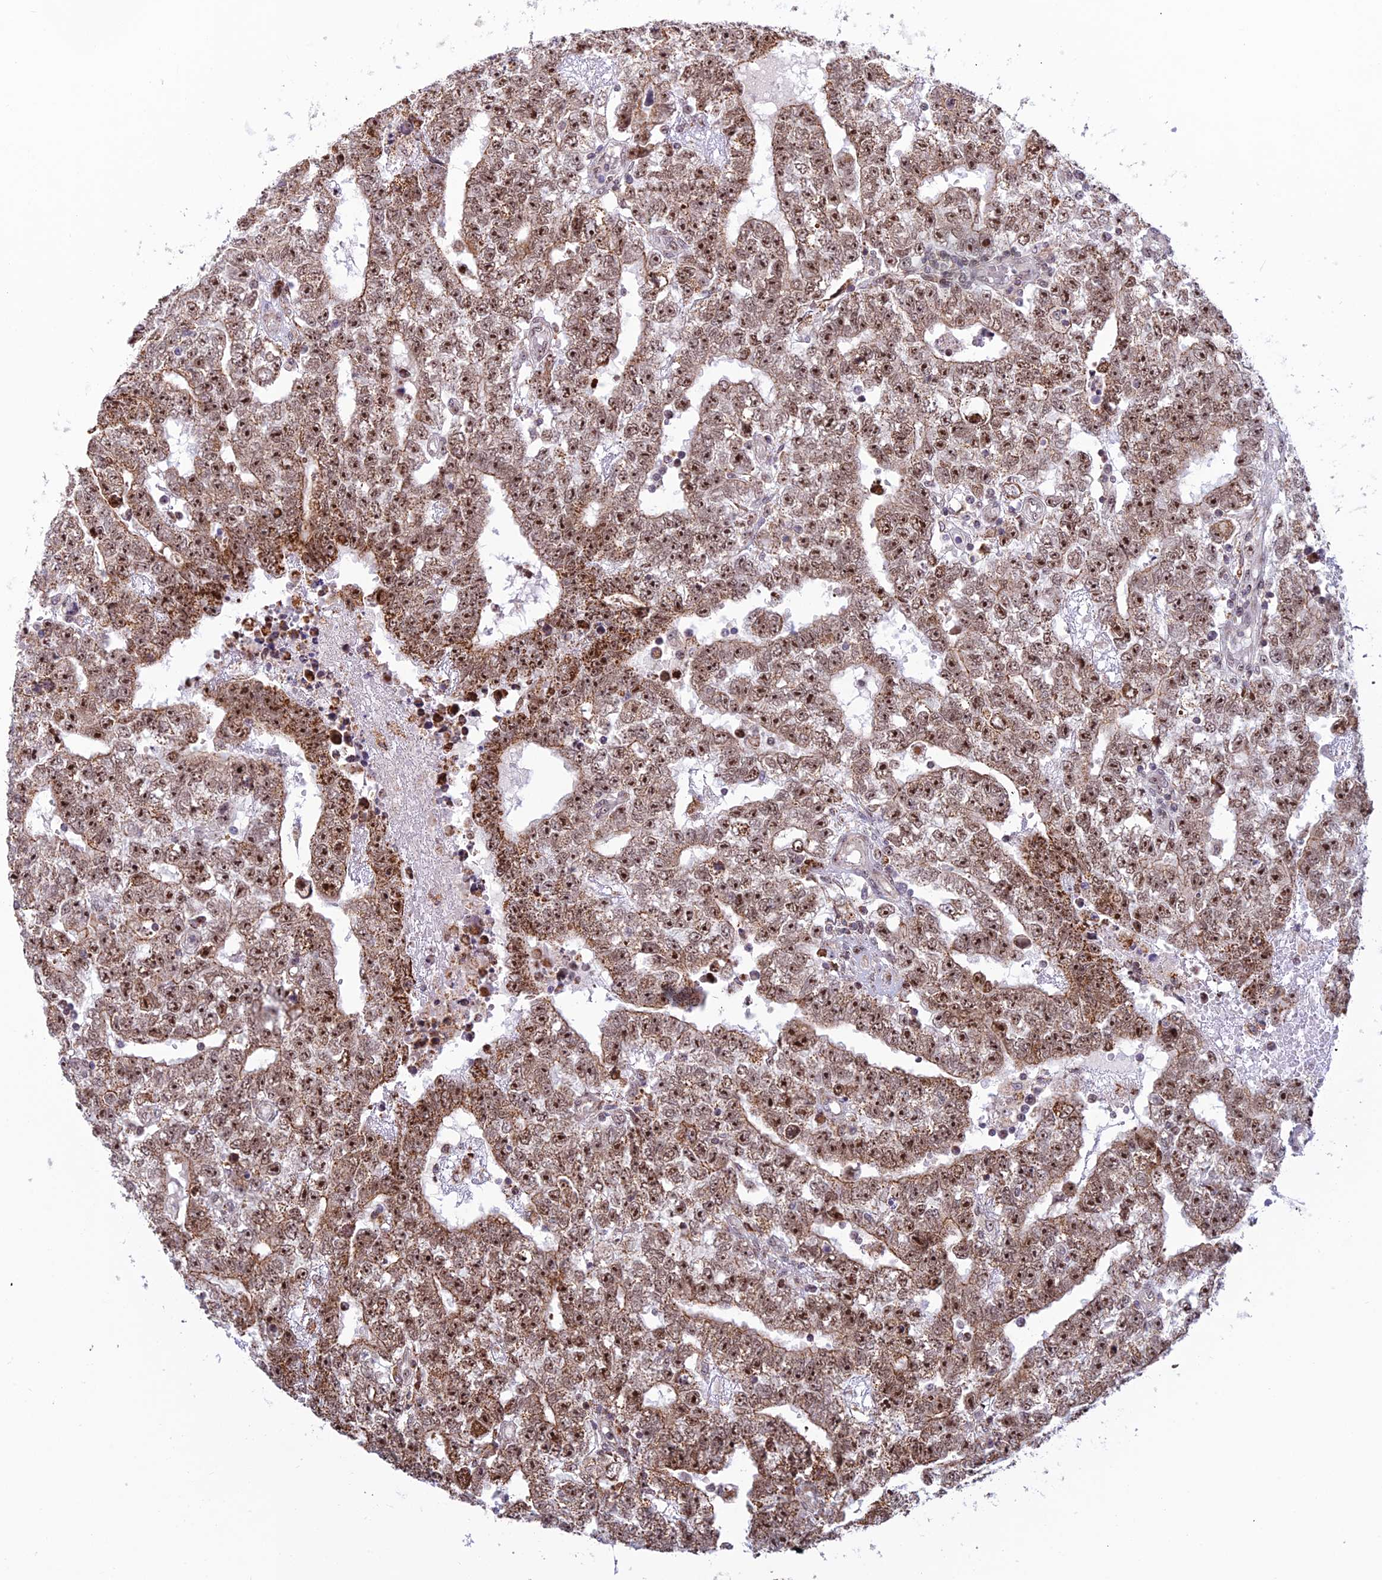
{"staining": {"intensity": "strong", "quantity": ">75%", "location": "cytoplasmic/membranous,nuclear"}, "tissue": "testis cancer", "cell_type": "Tumor cells", "image_type": "cancer", "snomed": [{"axis": "morphology", "description": "Carcinoma, Embryonal, NOS"}, {"axis": "topography", "description": "Testis"}], "caption": "High-magnification brightfield microscopy of embryonal carcinoma (testis) stained with DAB (3,3'-diaminobenzidine) (brown) and counterstained with hematoxylin (blue). tumor cells exhibit strong cytoplasmic/membranous and nuclear staining is seen in approximately>75% of cells. (brown staining indicates protein expression, while blue staining denotes nuclei).", "gene": "POLR1G", "patient": {"sex": "male", "age": 25}}